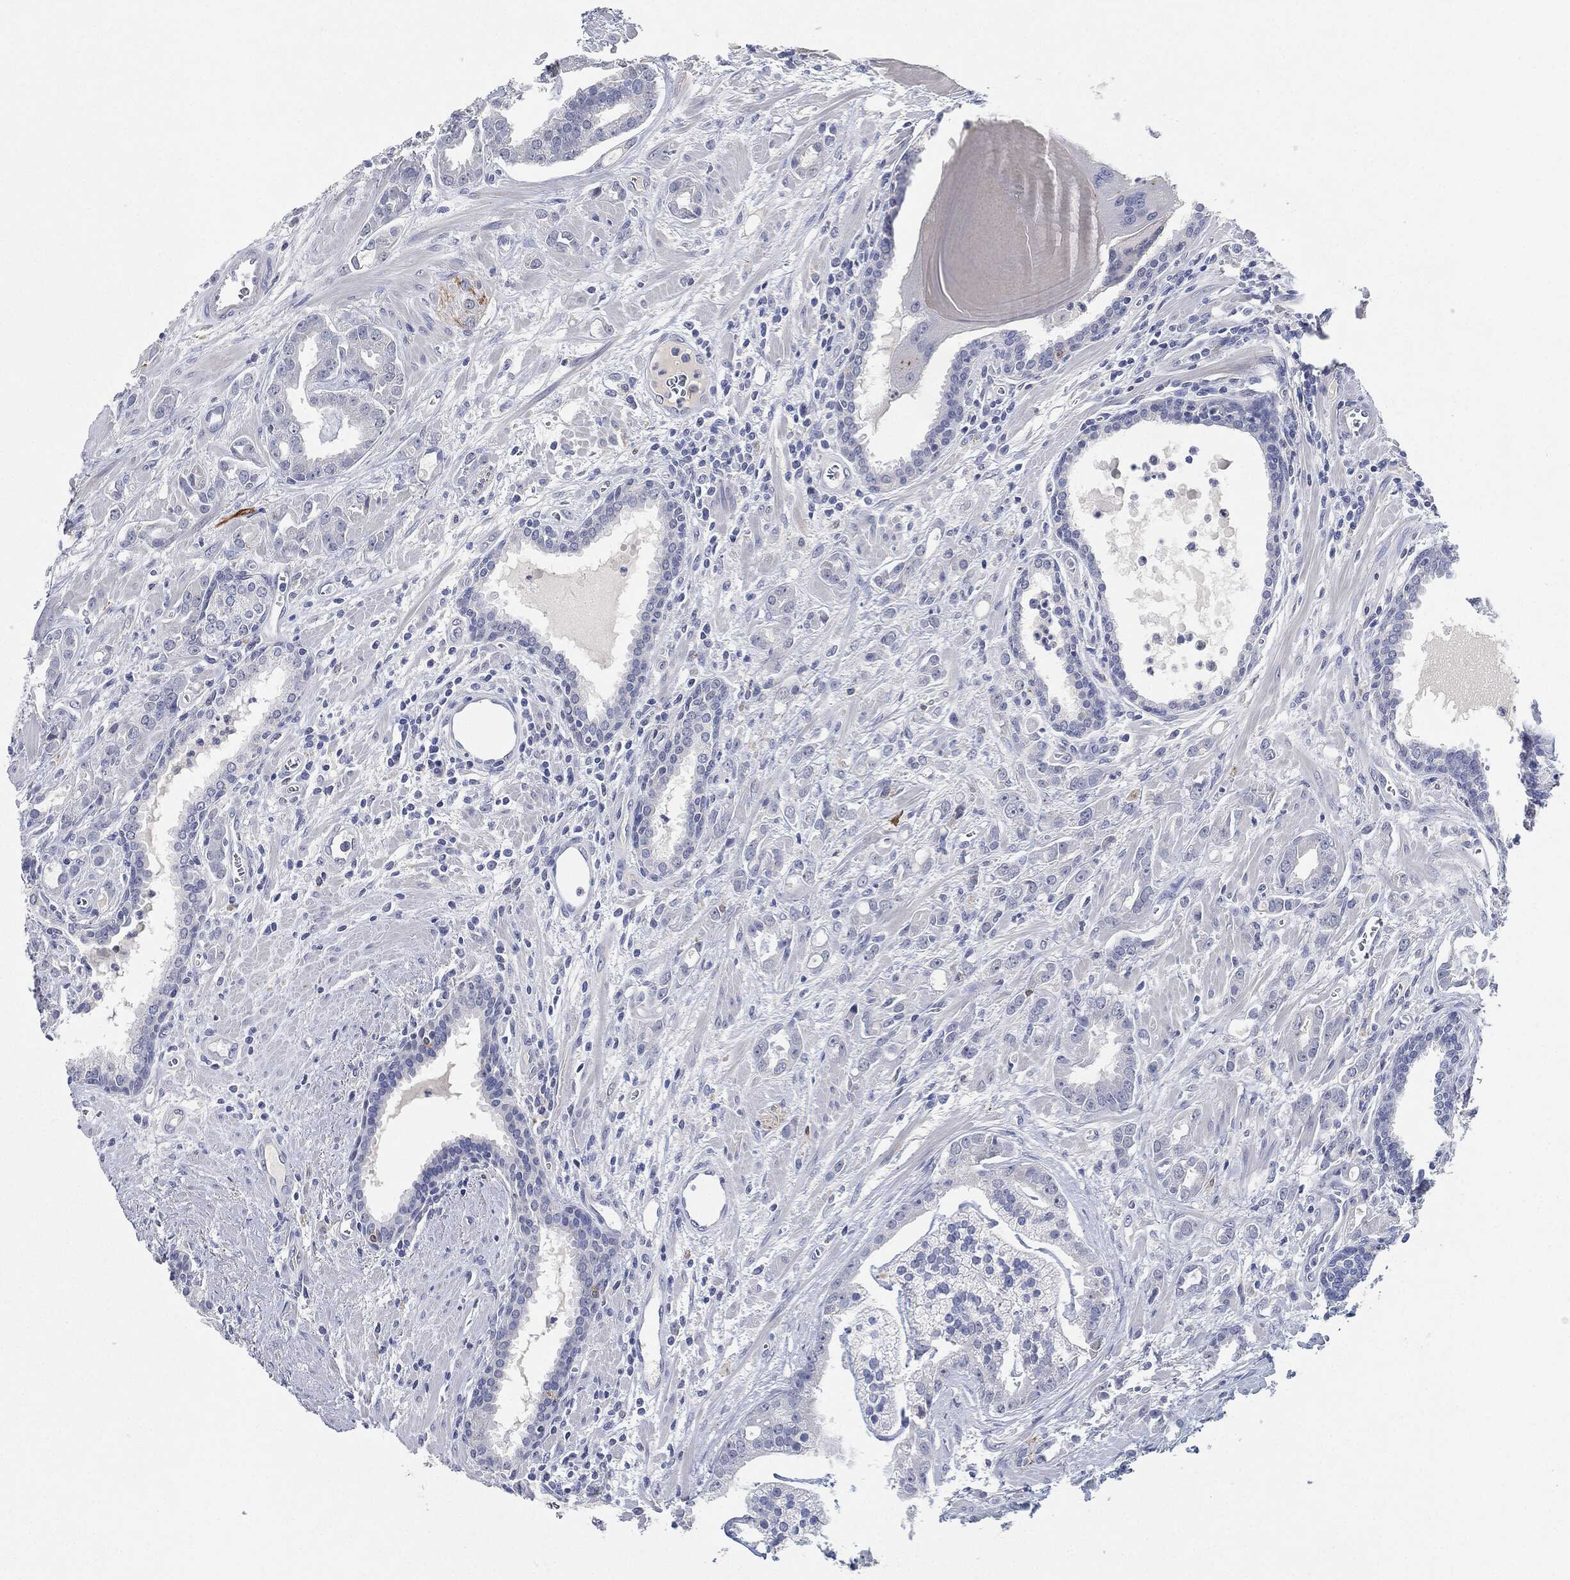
{"staining": {"intensity": "negative", "quantity": "none", "location": "none"}, "tissue": "prostate cancer", "cell_type": "Tumor cells", "image_type": "cancer", "snomed": [{"axis": "morphology", "description": "Adenocarcinoma, NOS"}, {"axis": "topography", "description": "Prostate"}], "caption": "Prostate adenocarcinoma was stained to show a protein in brown. There is no significant expression in tumor cells.", "gene": "NTRK1", "patient": {"sex": "male", "age": 57}}